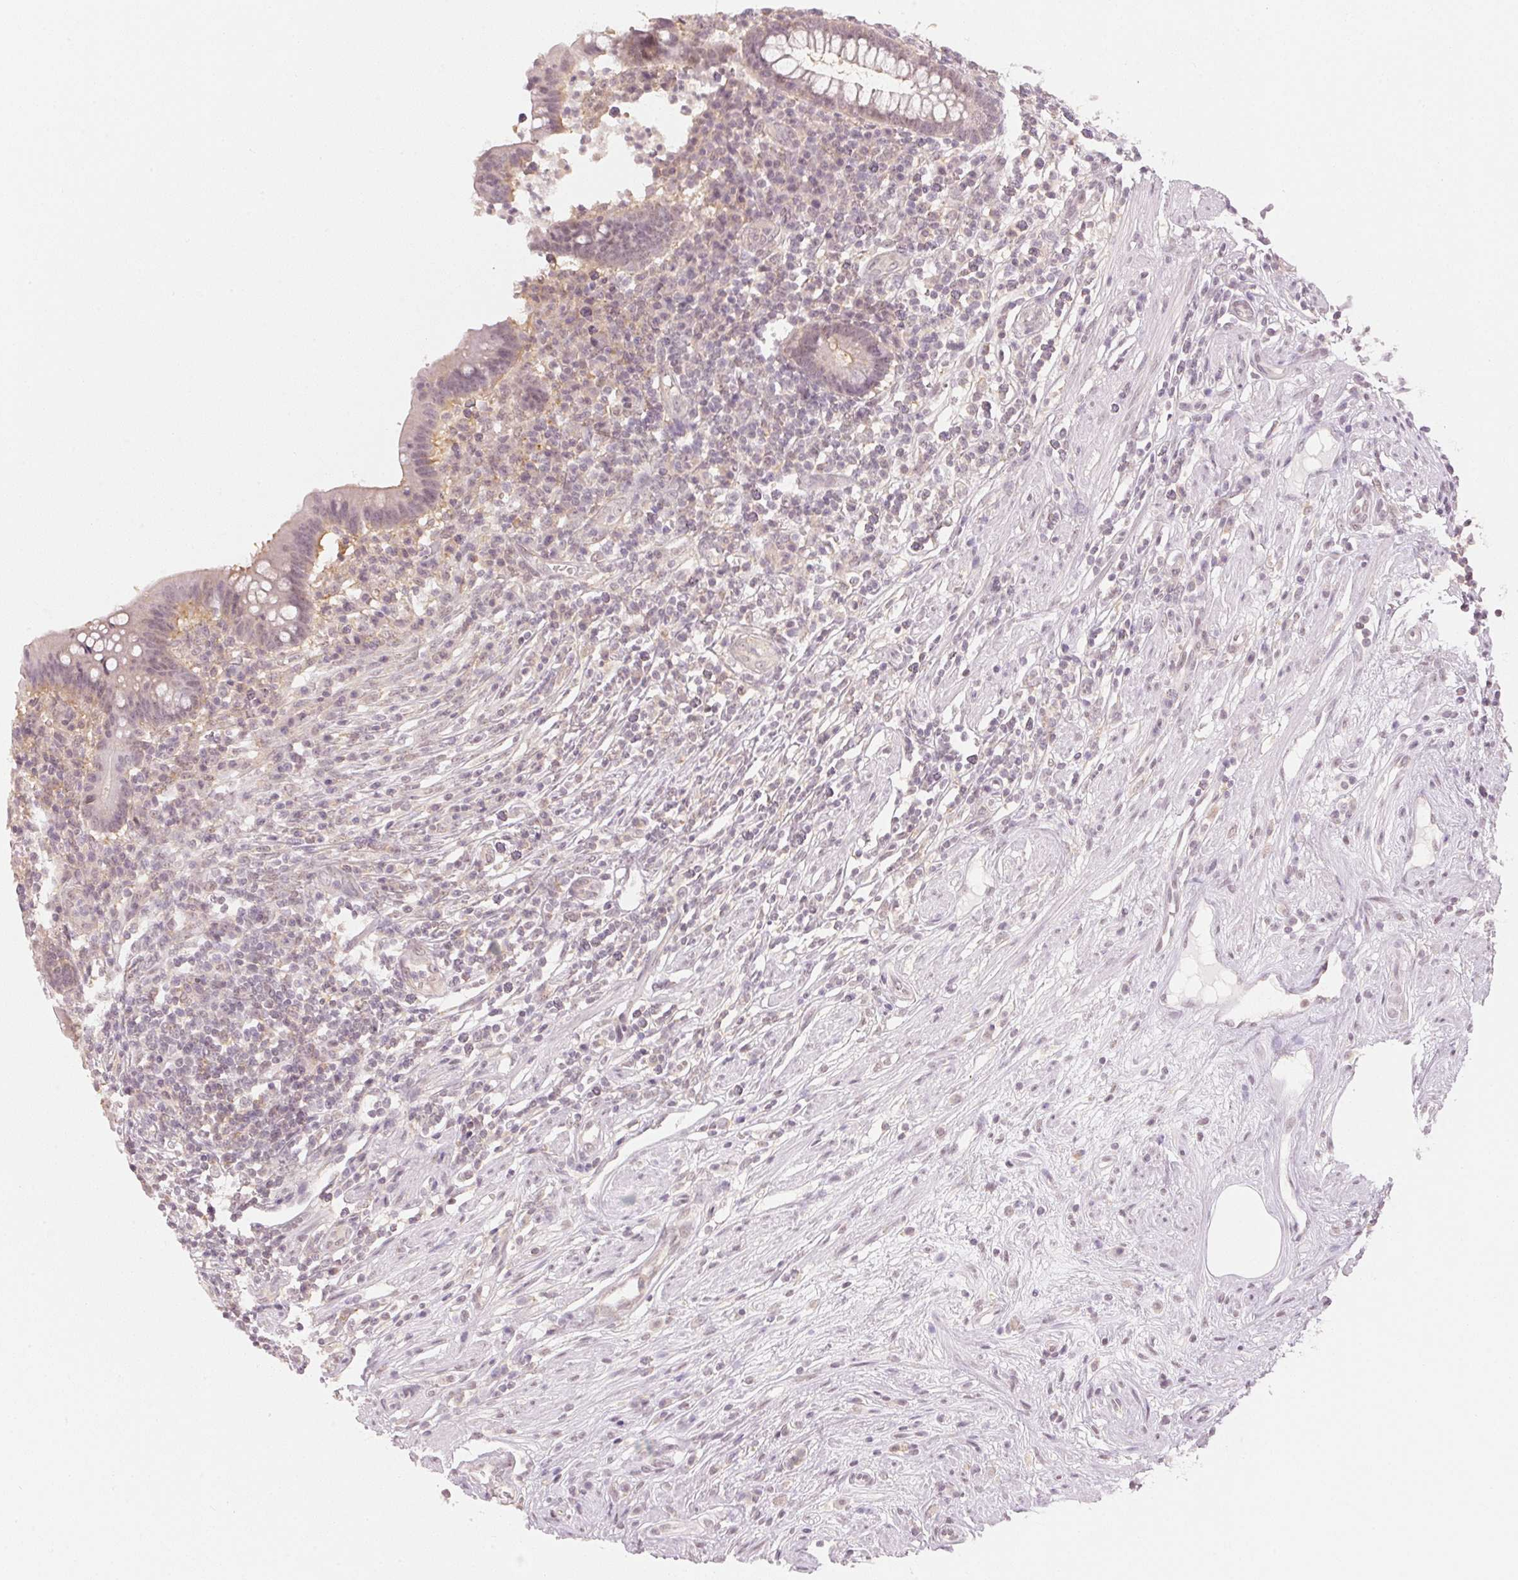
{"staining": {"intensity": "weak", "quantity": "<25%", "location": "cytoplasmic/membranous"}, "tissue": "appendix", "cell_type": "Glandular cells", "image_type": "normal", "snomed": [{"axis": "morphology", "description": "Normal tissue, NOS"}, {"axis": "topography", "description": "Appendix"}], "caption": "Immunohistochemical staining of normal human appendix reveals no significant positivity in glandular cells. (DAB IHC, high magnification).", "gene": "KPRP", "patient": {"sex": "female", "age": 56}}